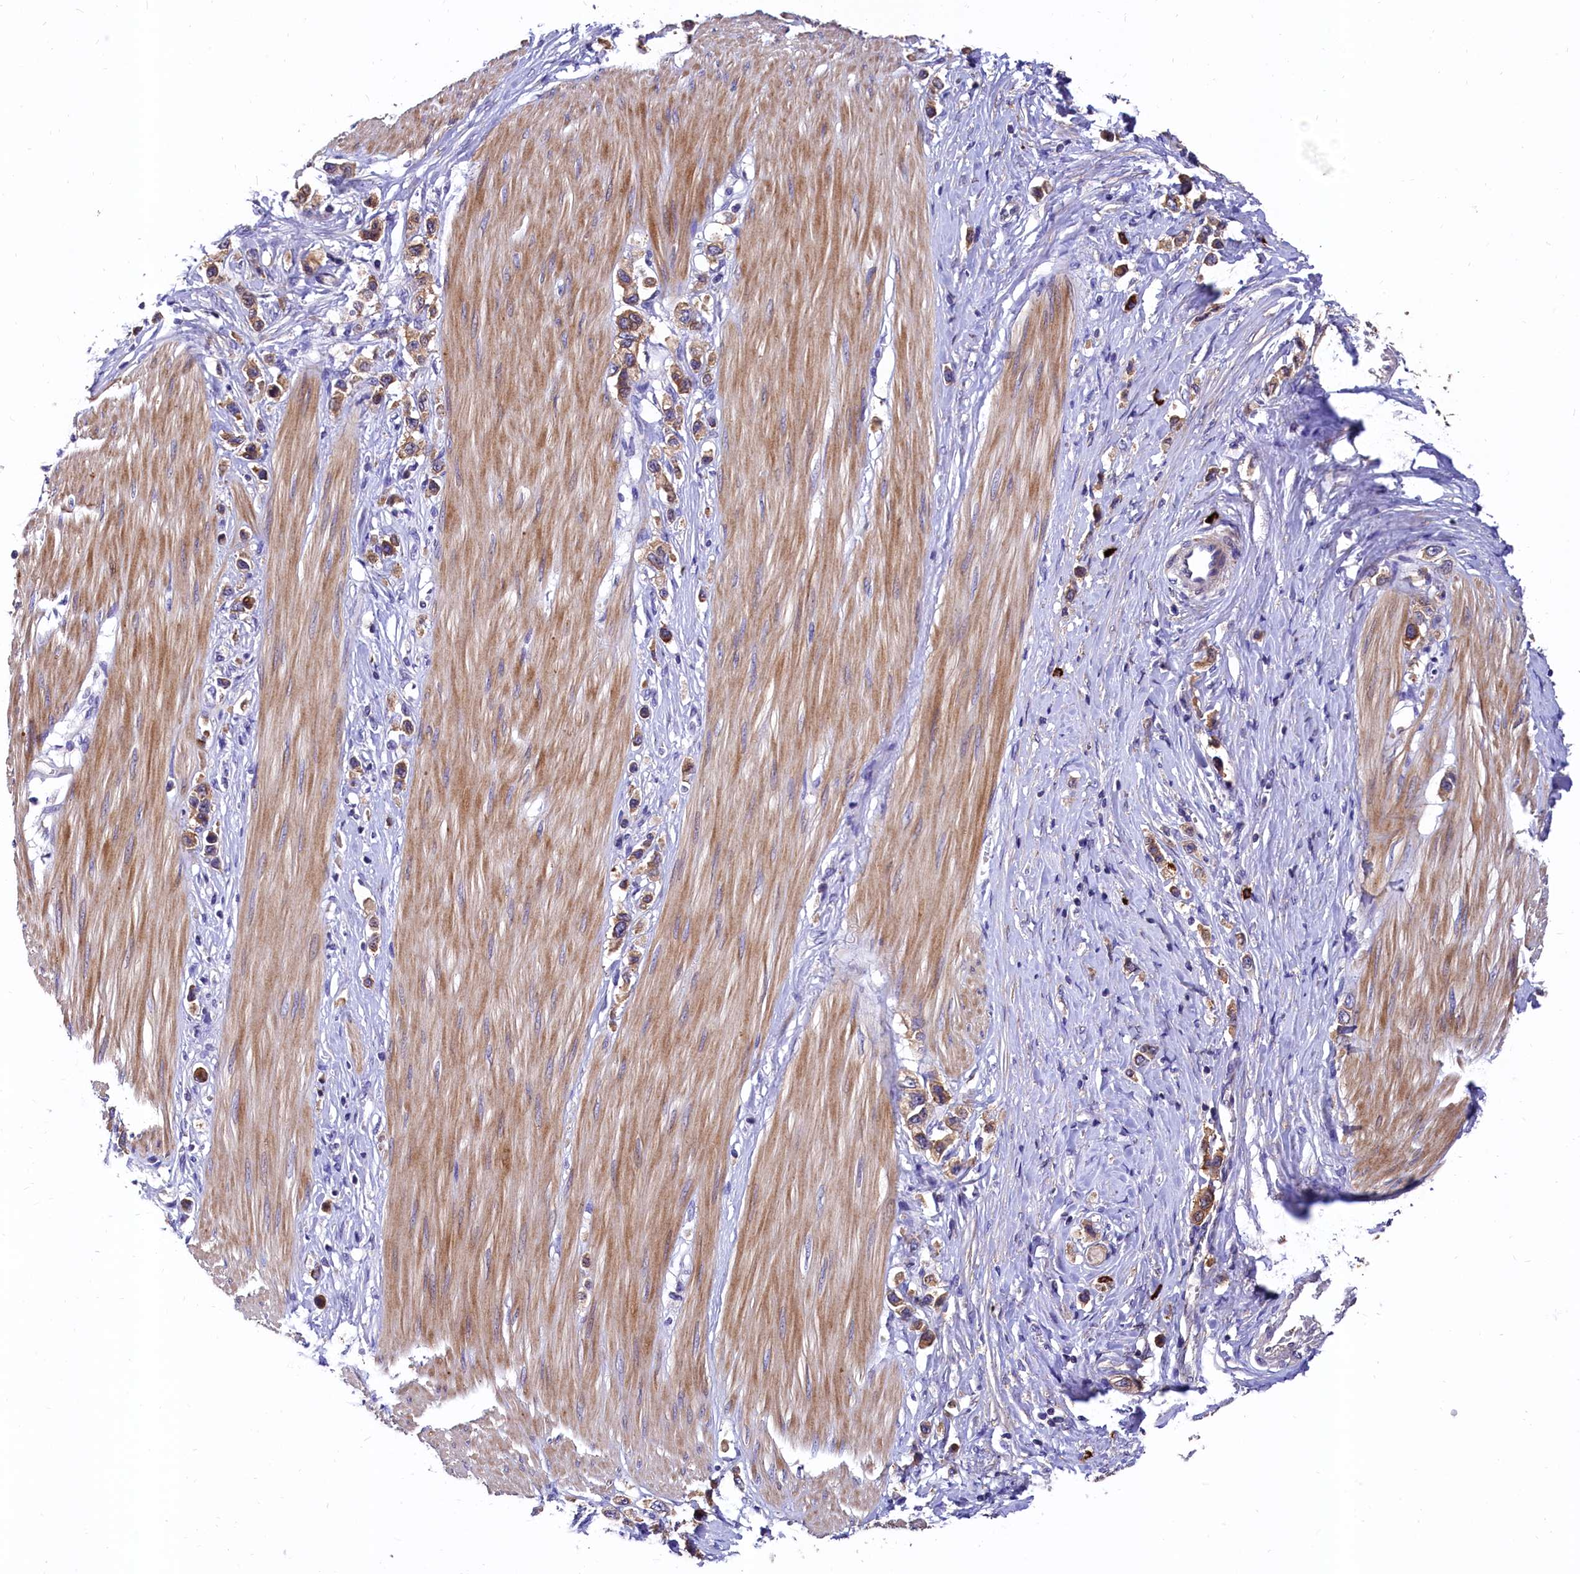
{"staining": {"intensity": "moderate", "quantity": ">75%", "location": "cytoplasmic/membranous"}, "tissue": "stomach cancer", "cell_type": "Tumor cells", "image_type": "cancer", "snomed": [{"axis": "morphology", "description": "Adenocarcinoma, NOS"}, {"axis": "topography", "description": "Stomach"}], "caption": "Stomach cancer was stained to show a protein in brown. There is medium levels of moderate cytoplasmic/membranous expression in approximately >75% of tumor cells.", "gene": "EPS8L2", "patient": {"sex": "female", "age": 65}}